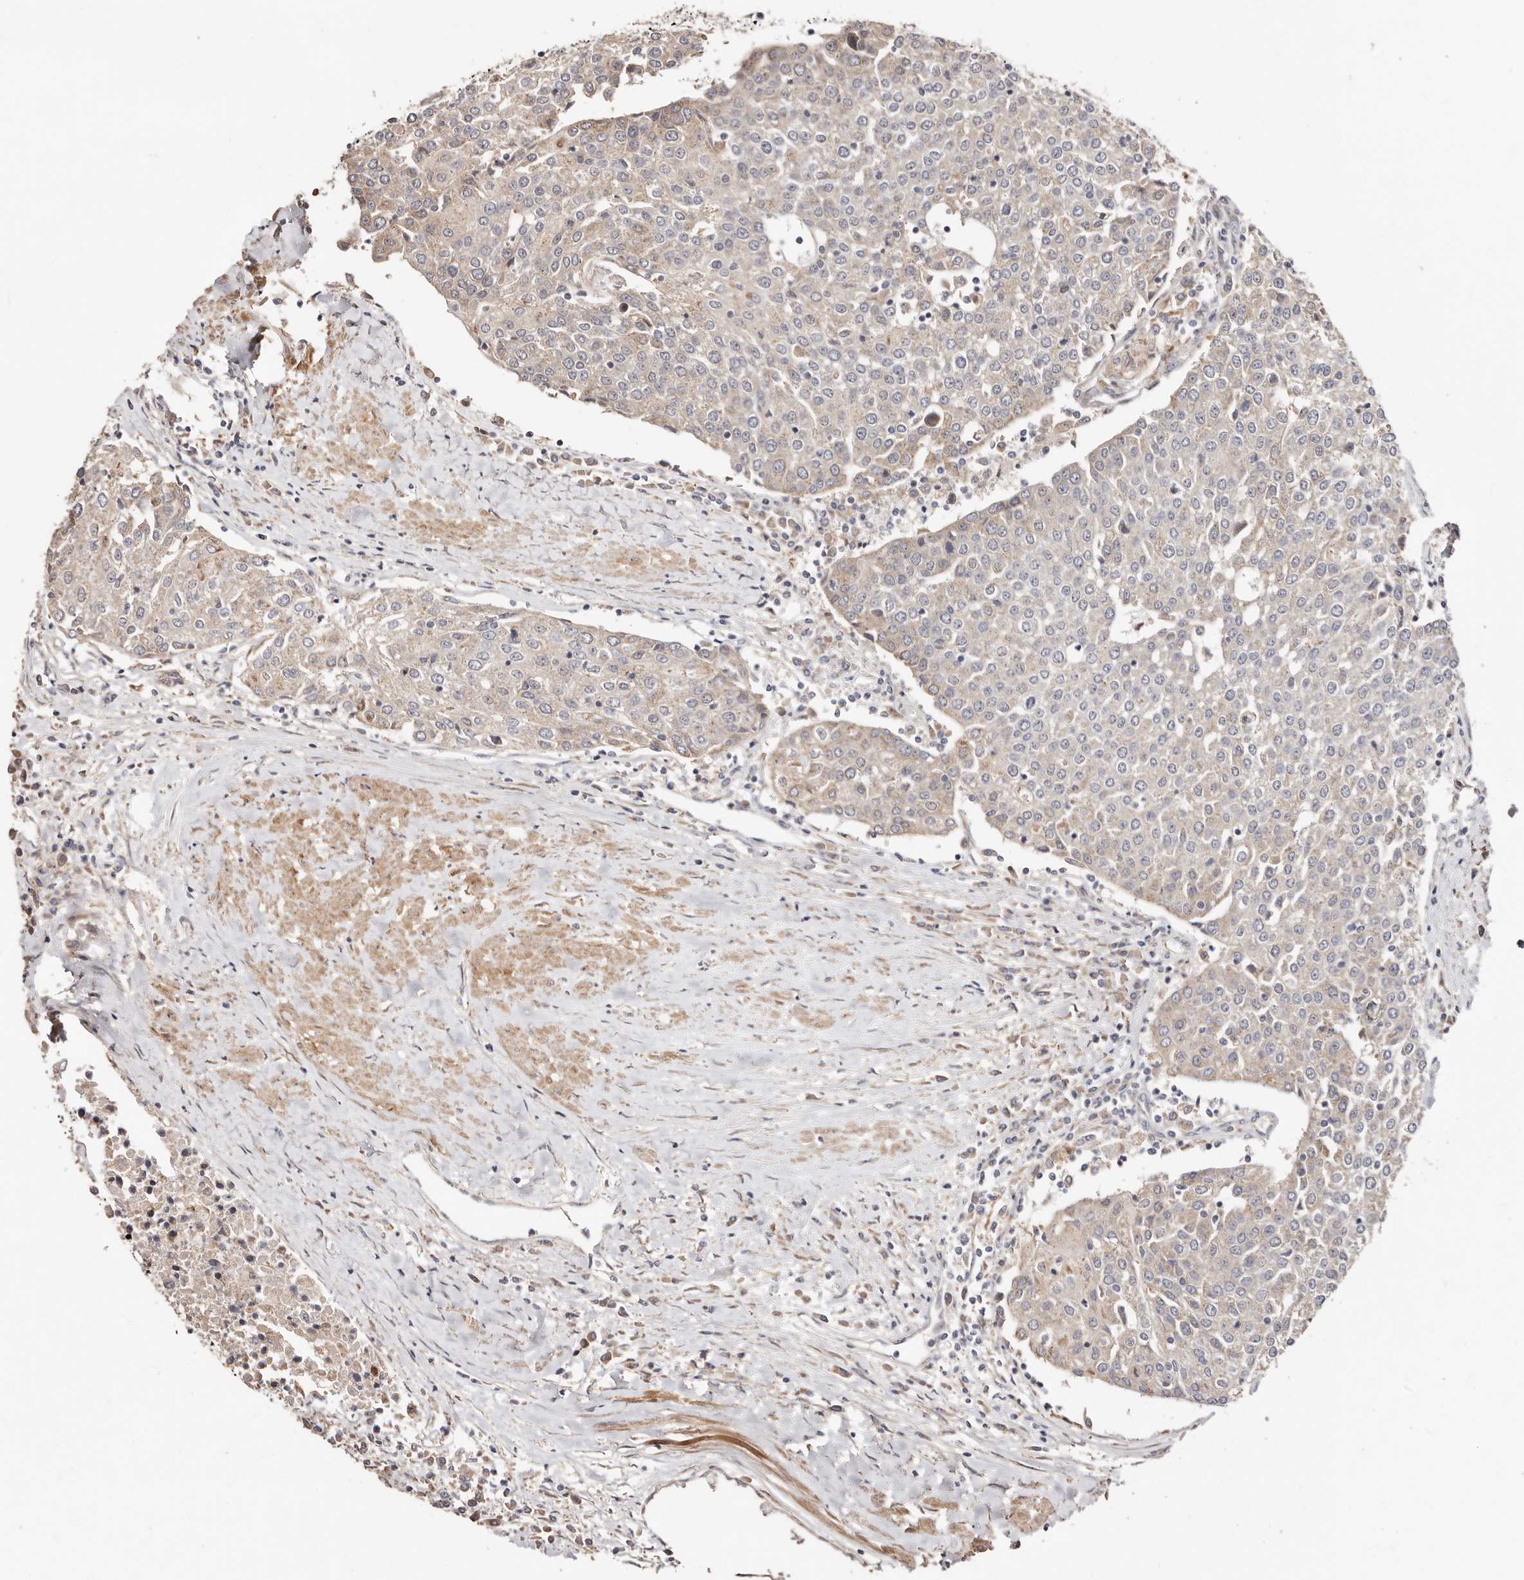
{"staining": {"intensity": "negative", "quantity": "none", "location": "none"}, "tissue": "urothelial cancer", "cell_type": "Tumor cells", "image_type": "cancer", "snomed": [{"axis": "morphology", "description": "Urothelial carcinoma, High grade"}, {"axis": "topography", "description": "Urinary bladder"}], "caption": "IHC of human urothelial carcinoma (high-grade) exhibits no positivity in tumor cells.", "gene": "APOL6", "patient": {"sex": "female", "age": 85}}